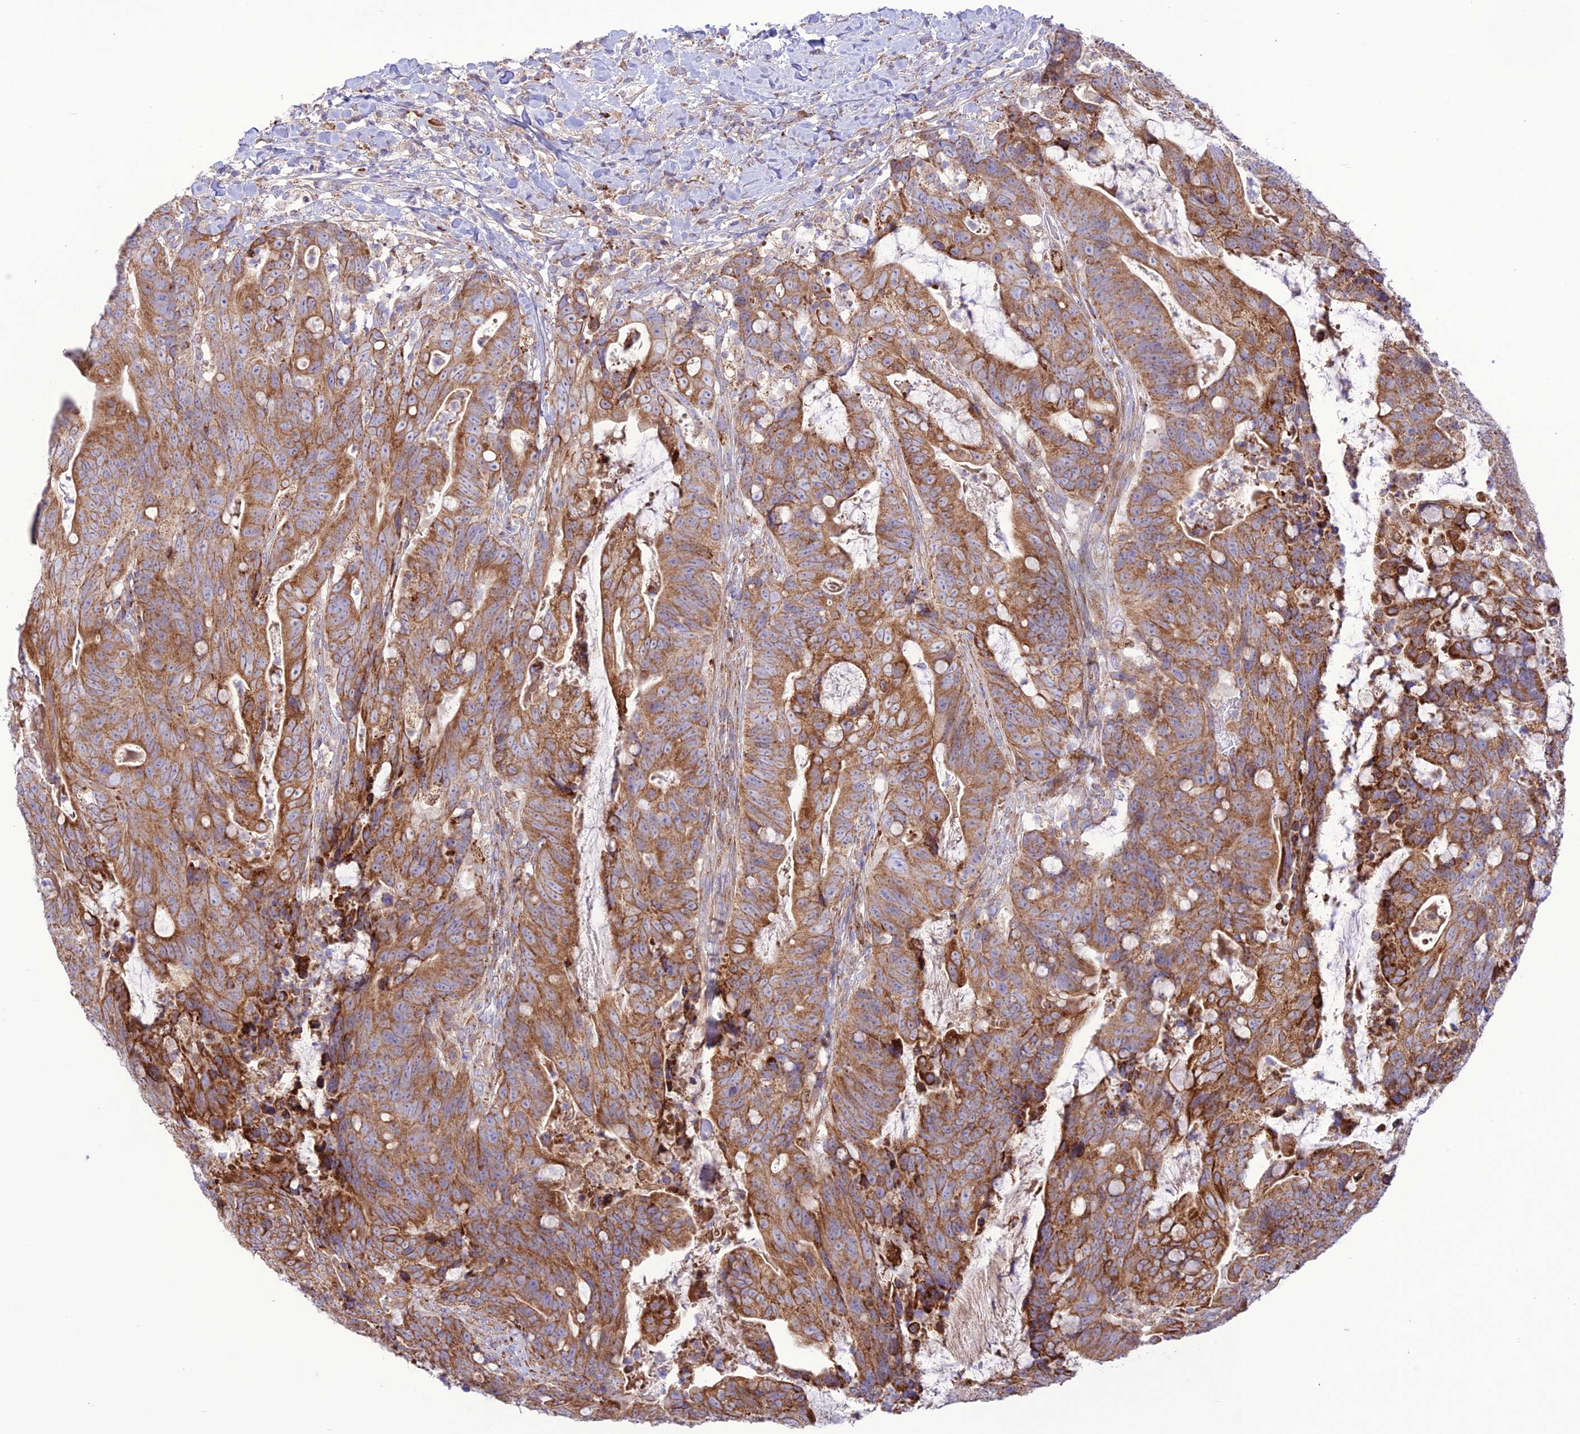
{"staining": {"intensity": "moderate", "quantity": ">75%", "location": "cytoplasmic/membranous"}, "tissue": "colorectal cancer", "cell_type": "Tumor cells", "image_type": "cancer", "snomed": [{"axis": "morphology", "description": "Adenocarcinoma, NOS"}, {"axis": "topography", "description": "Colon"}], "caption": "Protein analysis of colorectal adenocarcinoma tissue displays moderate cytoplasmic/membranous staining in about >75% of tumor cells.", "gene": "UAP1L1", "patient": {"sex": "female", "age": 82}}